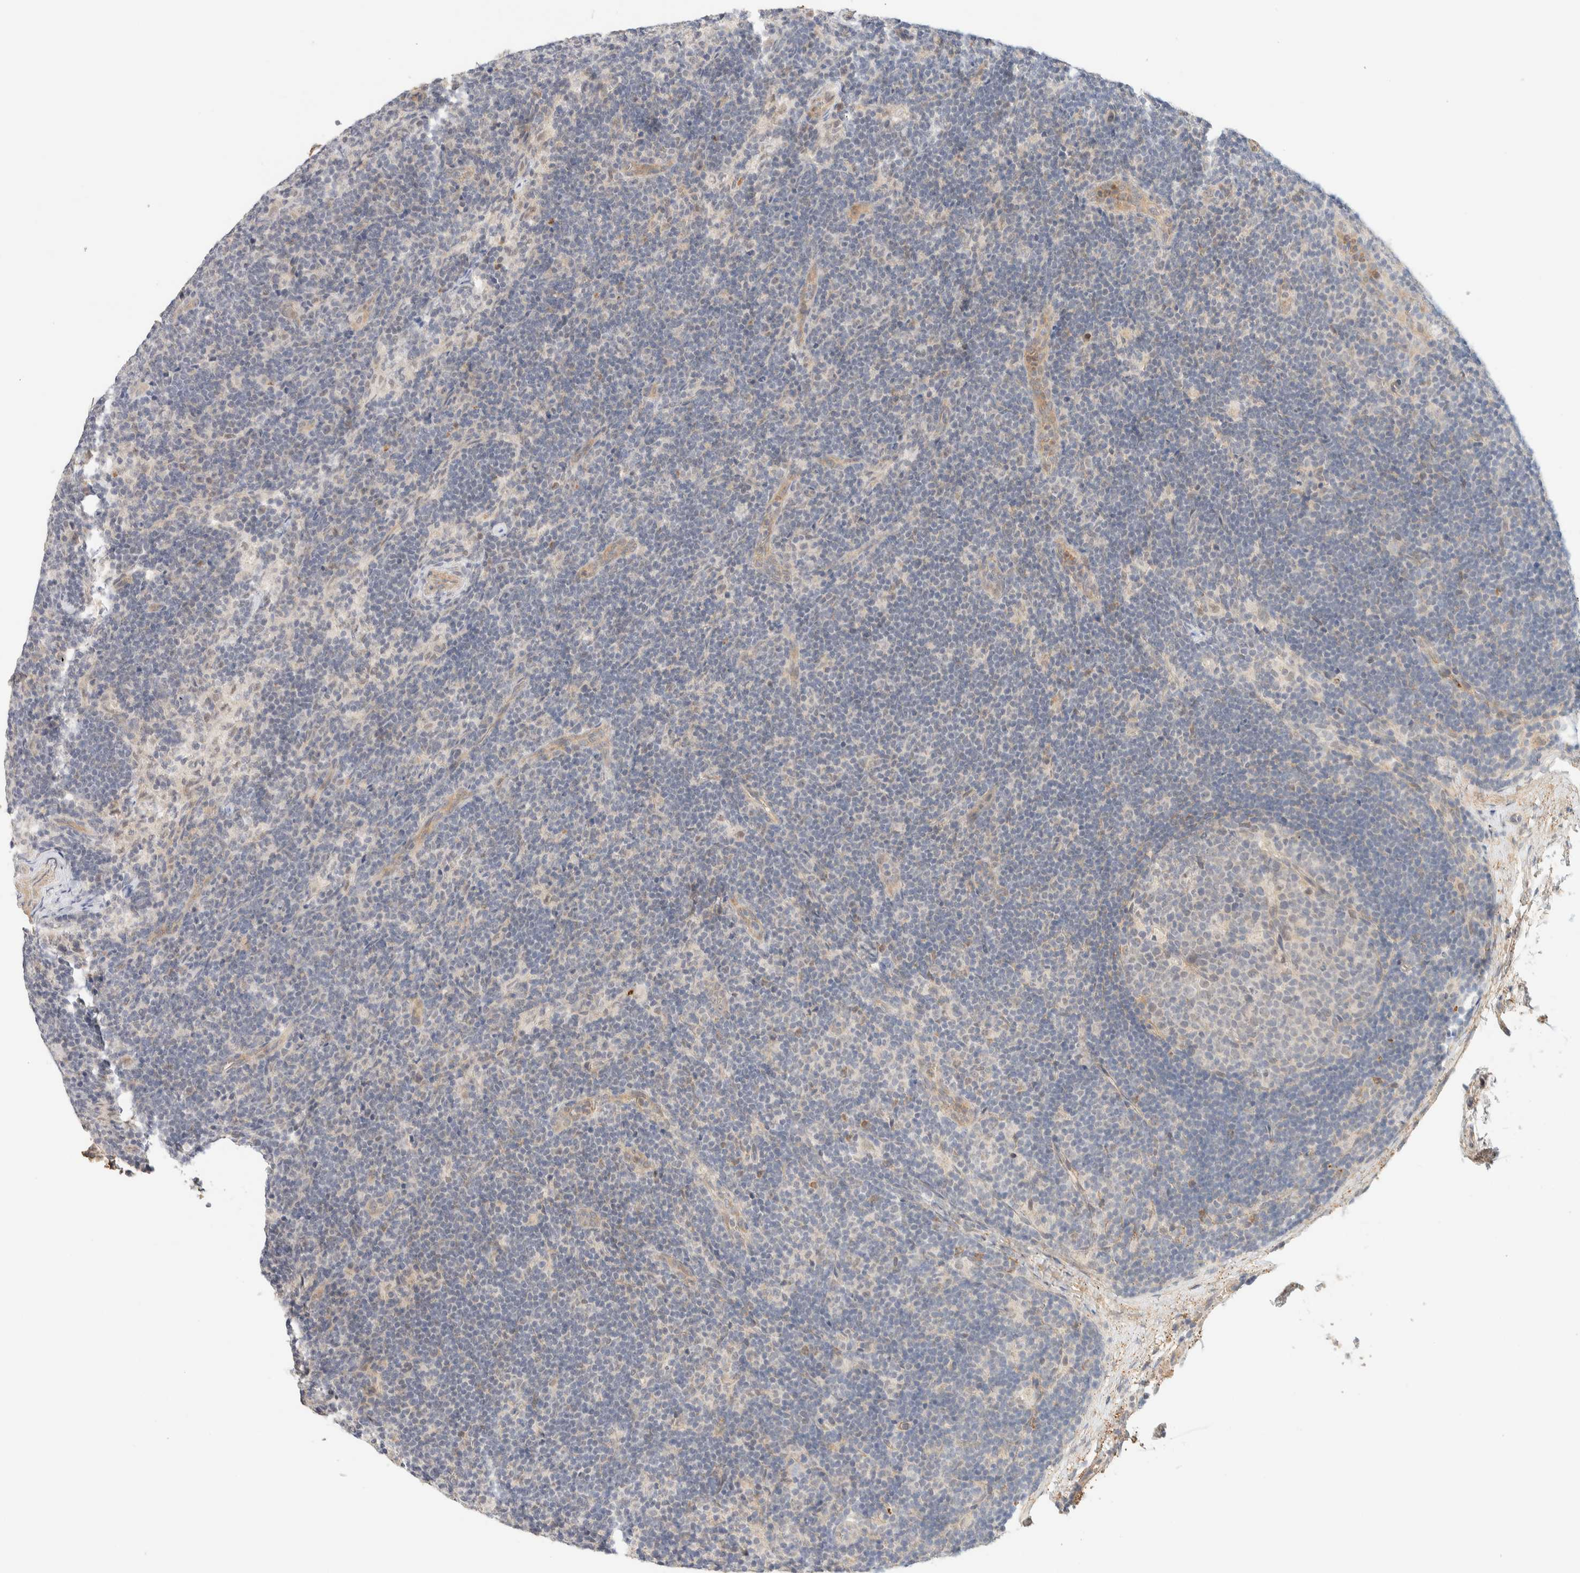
{"staining": {"intensity": "negative", "quantity": "none", "location": "none"}, "tissue": "lymph node", "cell_type": "Germinal center cells", "image_type": "normal", "snomed": [{"axis": "morphology", "description": "Normal tissue, NOS"}, {"axis": "topography", "description": "Lymph node"}], "caption": "Immunohistochemistry micrograph of unremarkable lymph node: human lymph node stained with DAB reveals no significant protein positivity in germinal center cells. (DAB (3,3'-diaminobenzidine) immunohistochemistry (IHC) visualized using brightfield microscopy, high magnification).", "gene": "TNK1", "patient": {"sex": "female", "age": 22}}